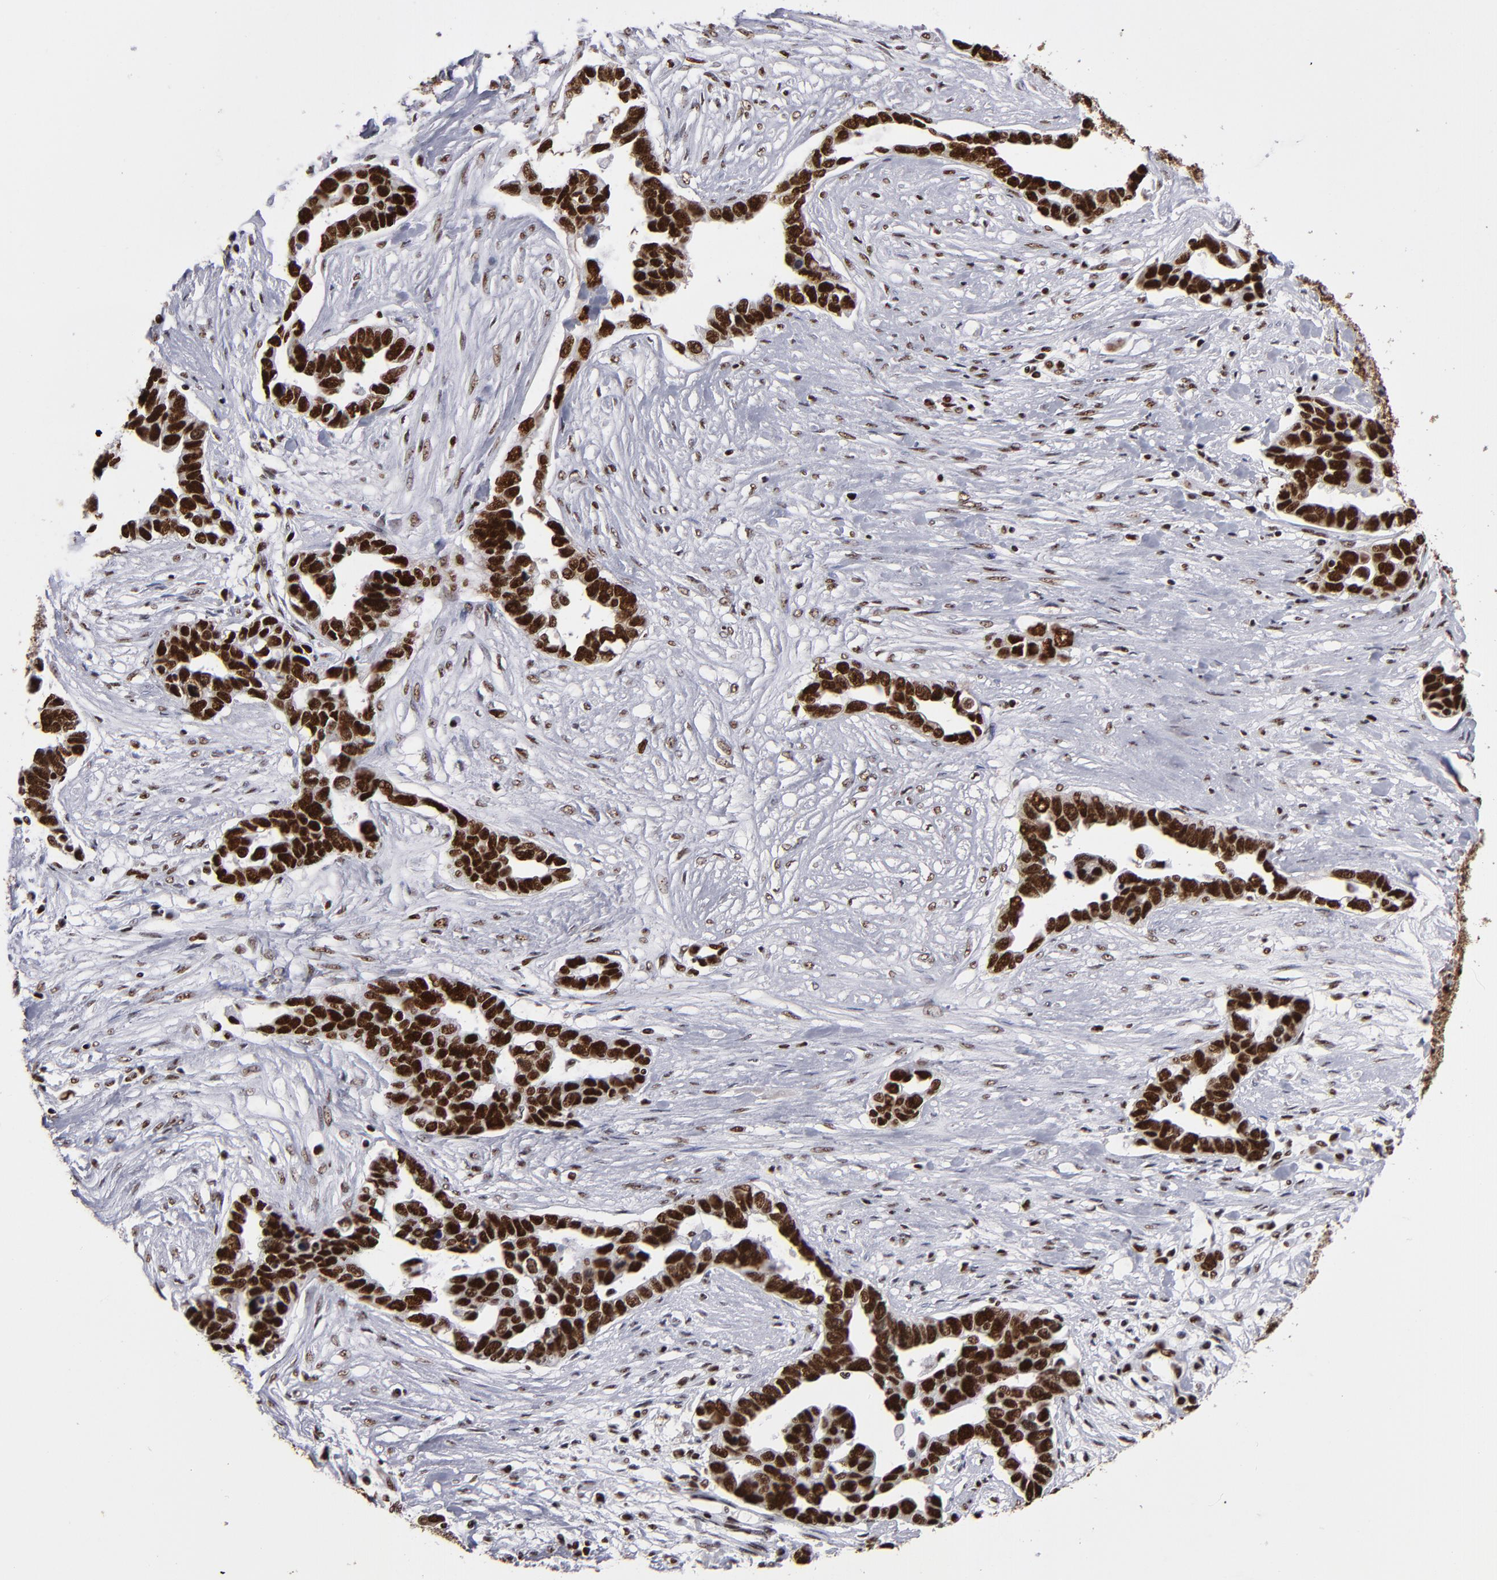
{"staining": {"intensity": "strong", "quantity": ">75%", "location": "nuclear"}, "tissue": "ovarian cancer", "cell_type": "Tumor cells", "image_type": "cancer", "snomed": [{"axis": "morphology", "description": "Cystadenocarcinoma, serous, NOS"}, {"axis": "topography", "description": "Ovary"}], "caption": "Tumor cells show high levels of strong nuclear staining in about >75% of cells in serous cystadenocarcinoma (ovarian). (IHC, brightfield microscopy, high magnification).", "gene": "MRE11", "patient": {"sex": "female", "age": 54}}